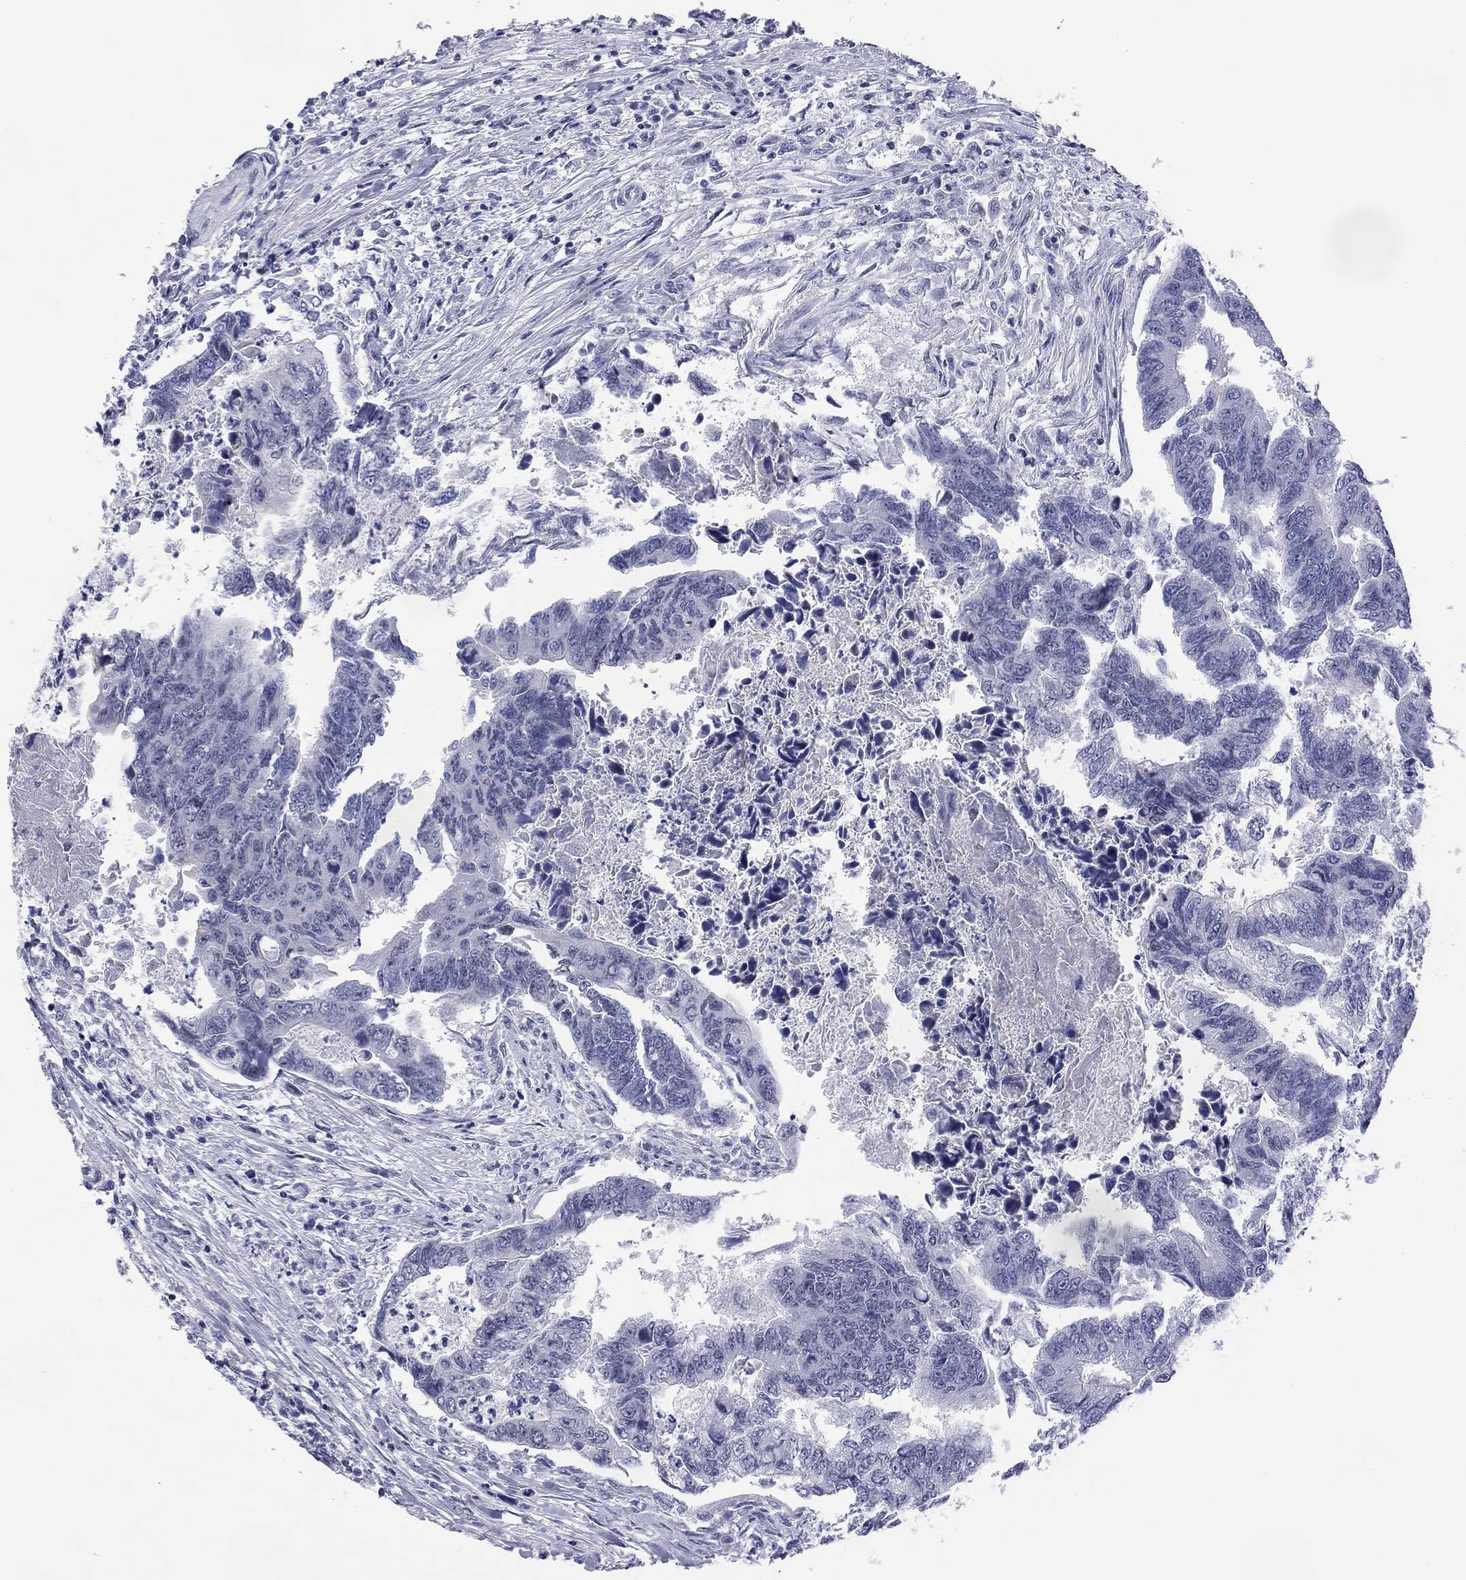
{"staining": {"intensity": "negative", "quantity": "none", "location": "none"}, "tissue": "colorectal cancer", "cell_type": "Tumor cells", "image_type": "cancer", "snomed": [{"axis": "morphology", "description": "Adenocarcinoma, NOS"}, {"axis": "topography", "description": "Colon"}], "caption": "Tumor cells show no significant positivity in colorectal adenocarcinoma.", "gene": "POU5F2", "patient": {"sex": "female", "age": 65}}